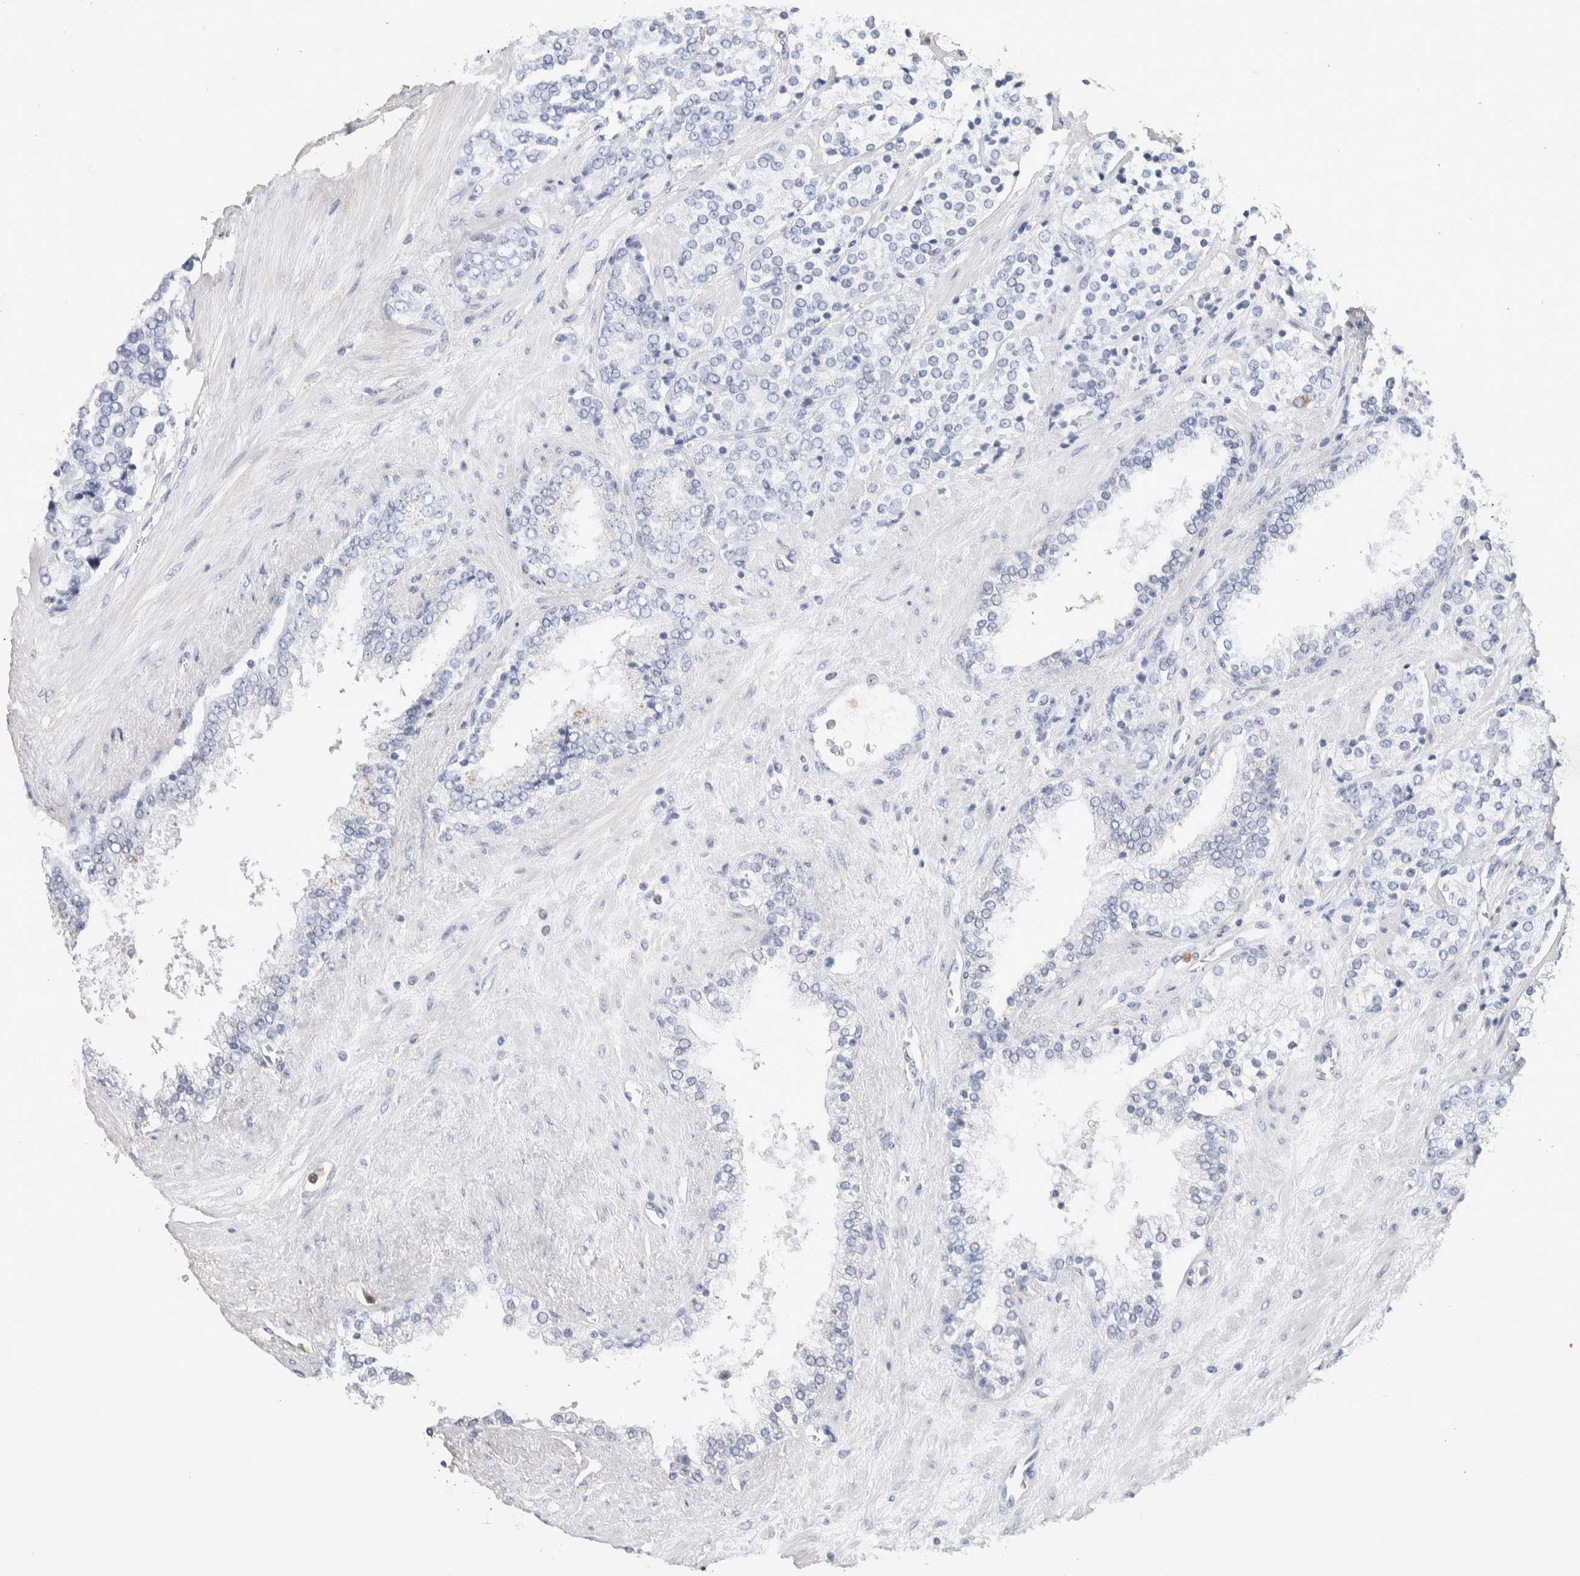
{"staining": {"intensity": "negative", "quantity": "none", "location": "none"}, "tissue": "prostate cancer", "cell_type": "Tumor cells", "image_type": "cancer", "snomed": [{"axis": "morphology", "description": "Adenocarcinoma, High grade"}, {"axis": "topography", "description": "Prostate"}], "caption": "Immunohistochemistry (IHC) image of prostate adenocarcinoma (high-grade) stained for a protein (brown), which exhibits no expression in tumor cells.", "gene": "NCF2", "patient": {"sex": "male", "age": 71}}